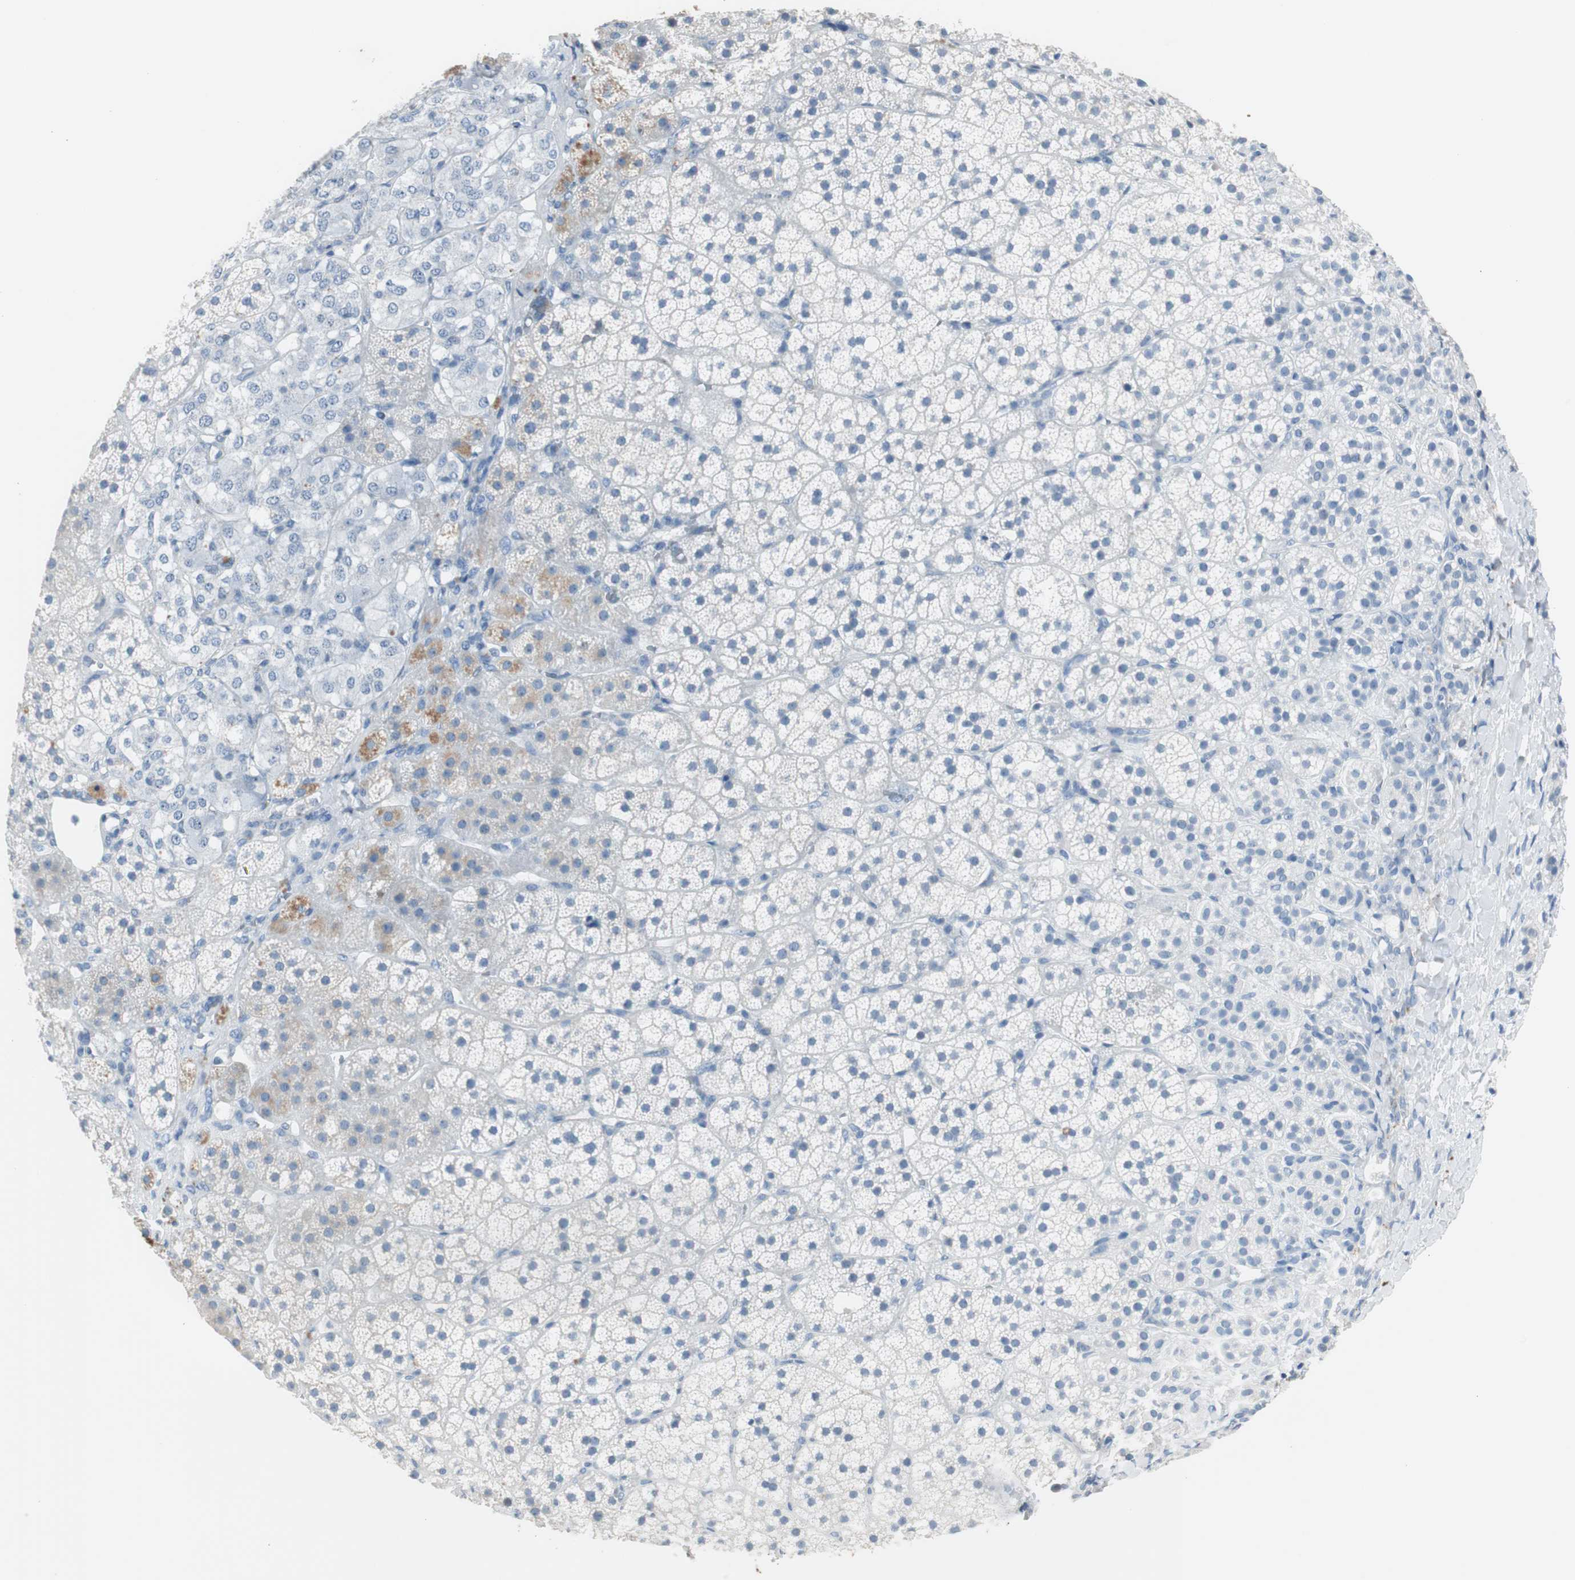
{"staining": {"intensity": "moderate", "quantity": "<25%", "location": "cytoplasmic/membranous"}, "tissue": "adrenal gland", "cell_type": "Glandular cells", "image_type": "normal", "snomed": [{"axis": "morphology", "description": "Normal tissue, NOS"}, {"axis": "topography", "description": "Adrenal gland"}], "caption": "Immunohistochemistry photomicrograph of normal adrenal gland: human adrenal gland stained using immunohistochemistry displays low levels of moderate protein expression localized specifically in the cytoplasmic/membranous of glandular cells, appearing as a cytoplasmic/membranous brown color.", "gene": "S100A7A", "patient": {"sex": "female", "age": 44}}